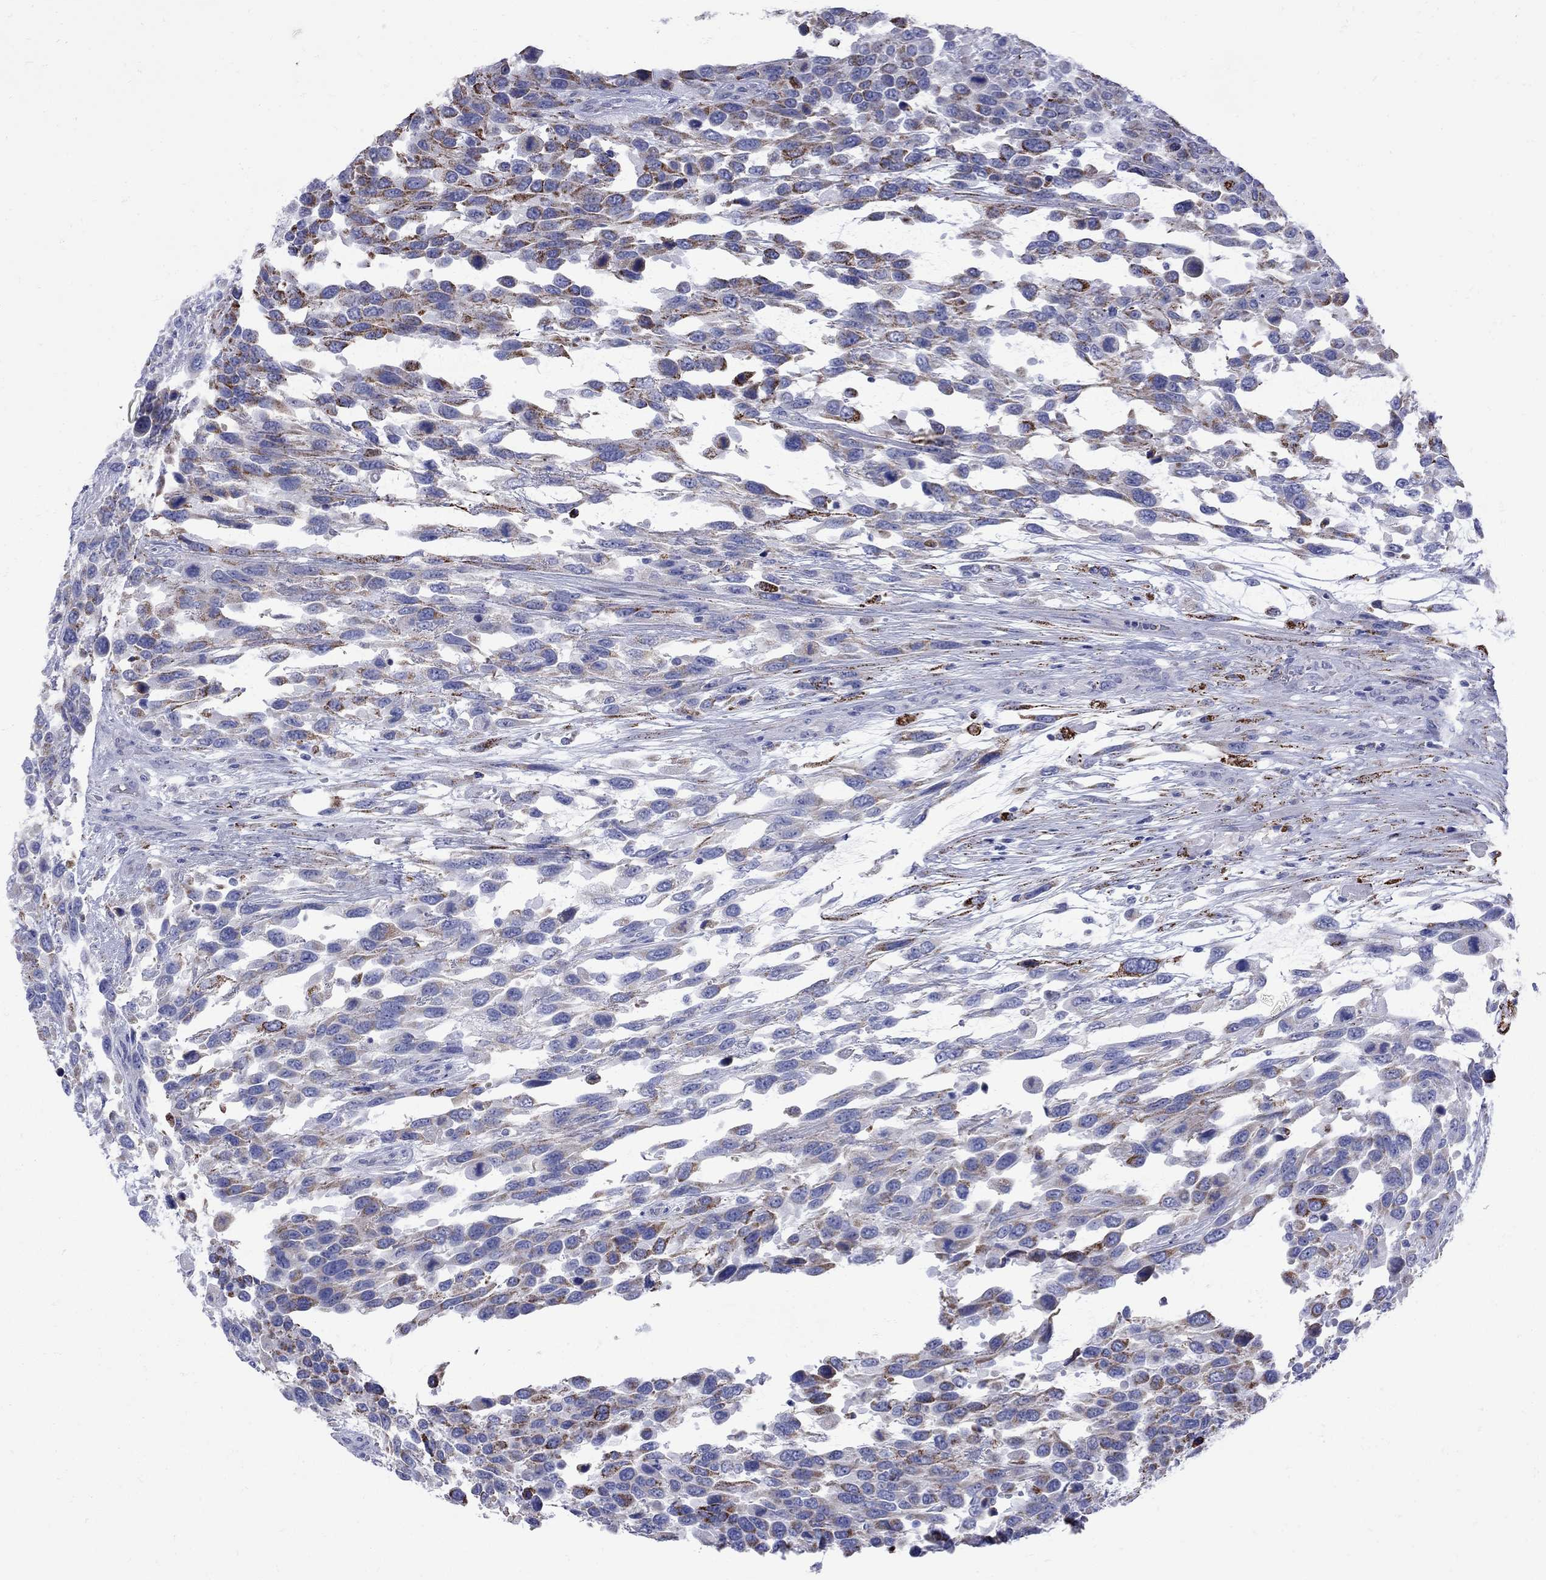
{"staining": {"intensity": "strong", "quantity": "<25%", "location": "cytoplasmic/membranous"}, "tissue": "urothelial cancer", "cell_type": "Tumor cells", "image_type": "cancer", "snomed": [{"axis": "morphology", "description": "Urothelial carcinoma, High grade"}, {"axis": "topography", "description": "Urinary bladder"}], "caption": "DAB (3,3'-diaminobenzidine) immunohistochemical staining of human urothelial cancer exhibits strong cytoplasmic/membranous protein expression in approximately <25% of tumor cells.", "gene": "SESTD1", "patient": {"sex": "female", "age": 70}}